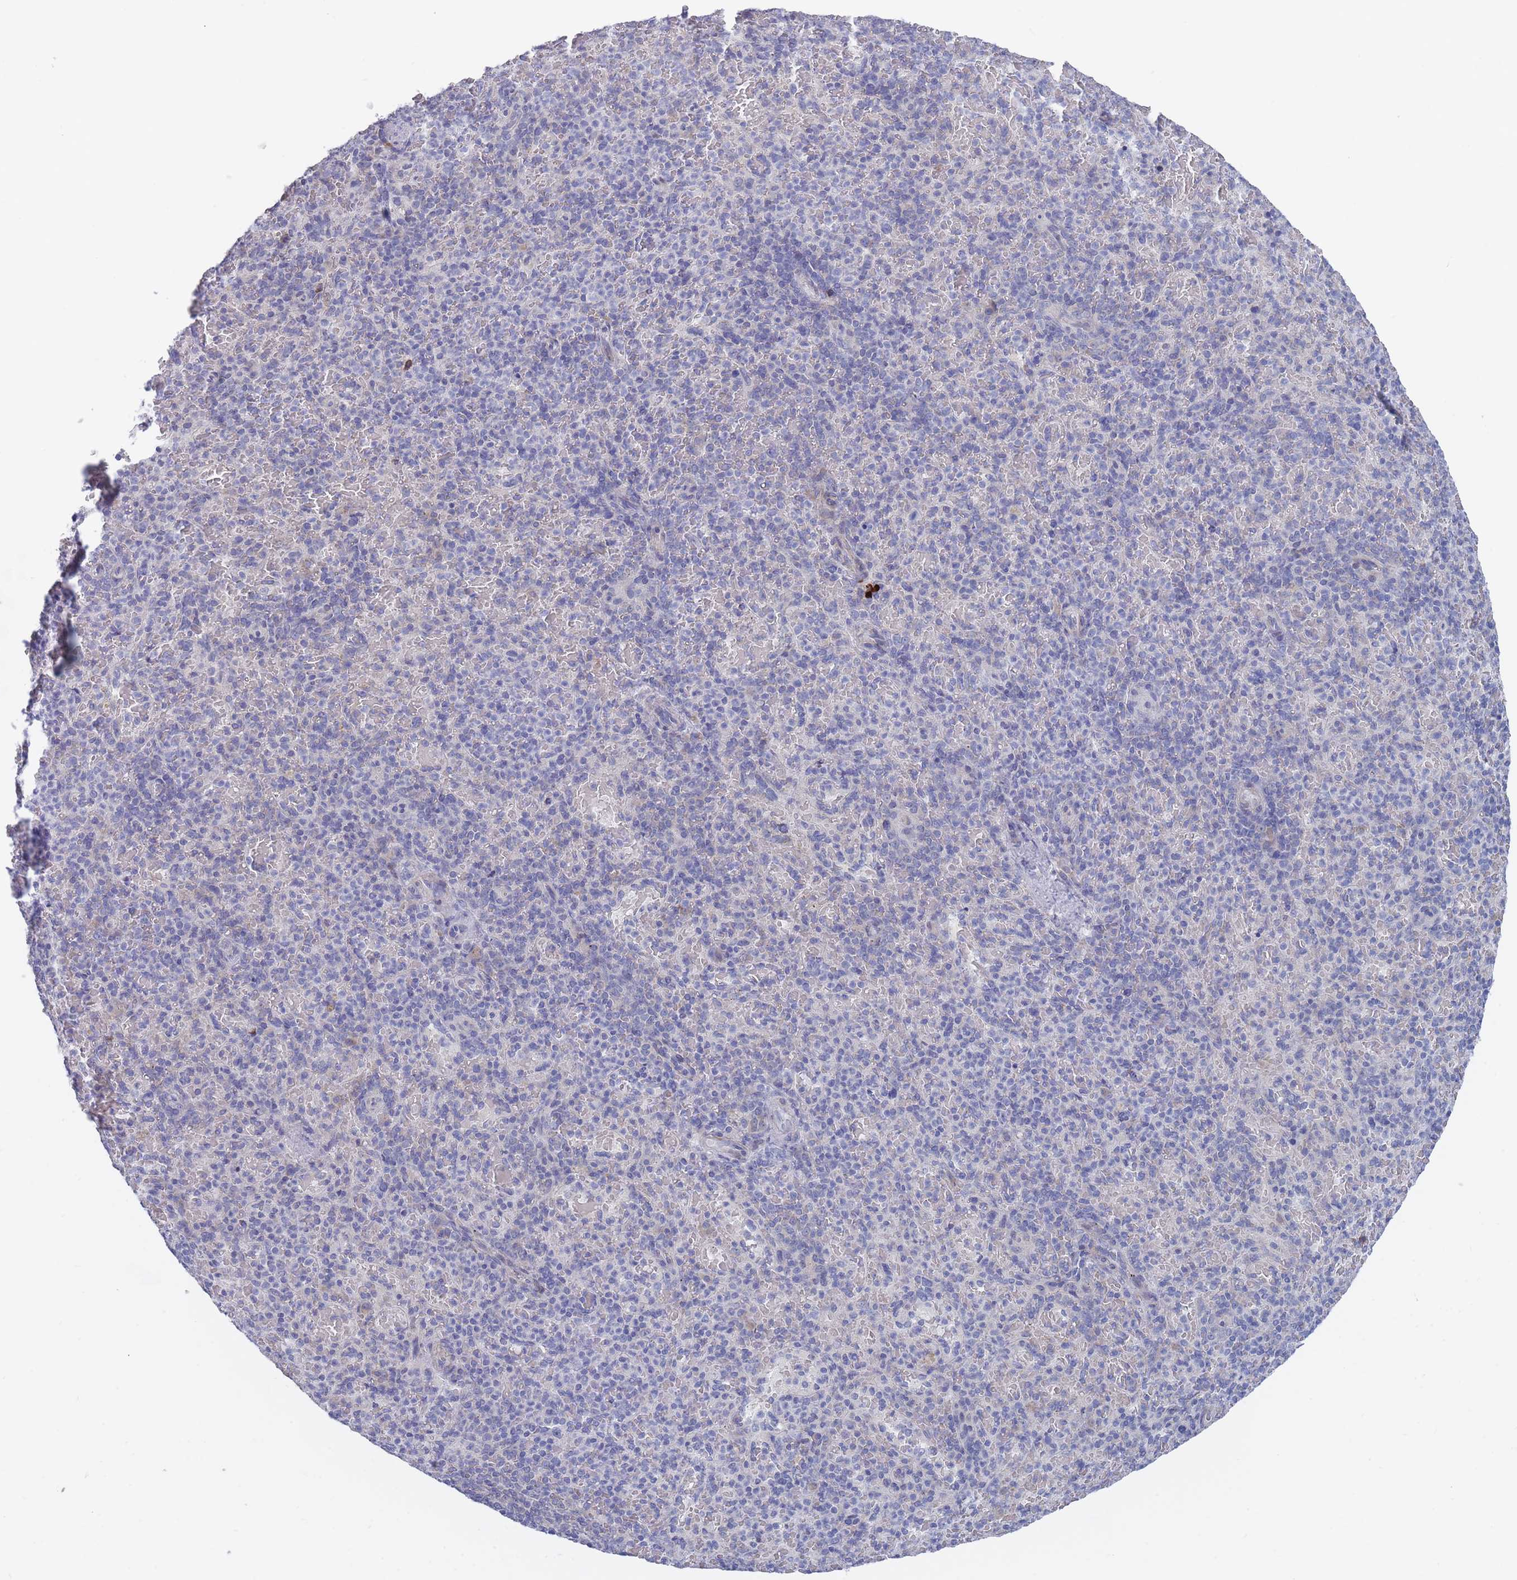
{"staining": {"intensity": "negative", "quantity": "none", "location": "none"}, "tissue": "spleen", "cell_type": "Cells in red pulp", "image_type": "normal", "snomed": [{"axis": "morphology", "description": "Normal tissue, NOS"}, {"axis": "topography", "description": "Spleen"}], "caption": "This is a micrograph of immunohistochemistry staining of benign spleen, which shows no positivity in cells in red pulp.", "gene": "PIGU", "patient": {"sex": "female", "age": 74}}